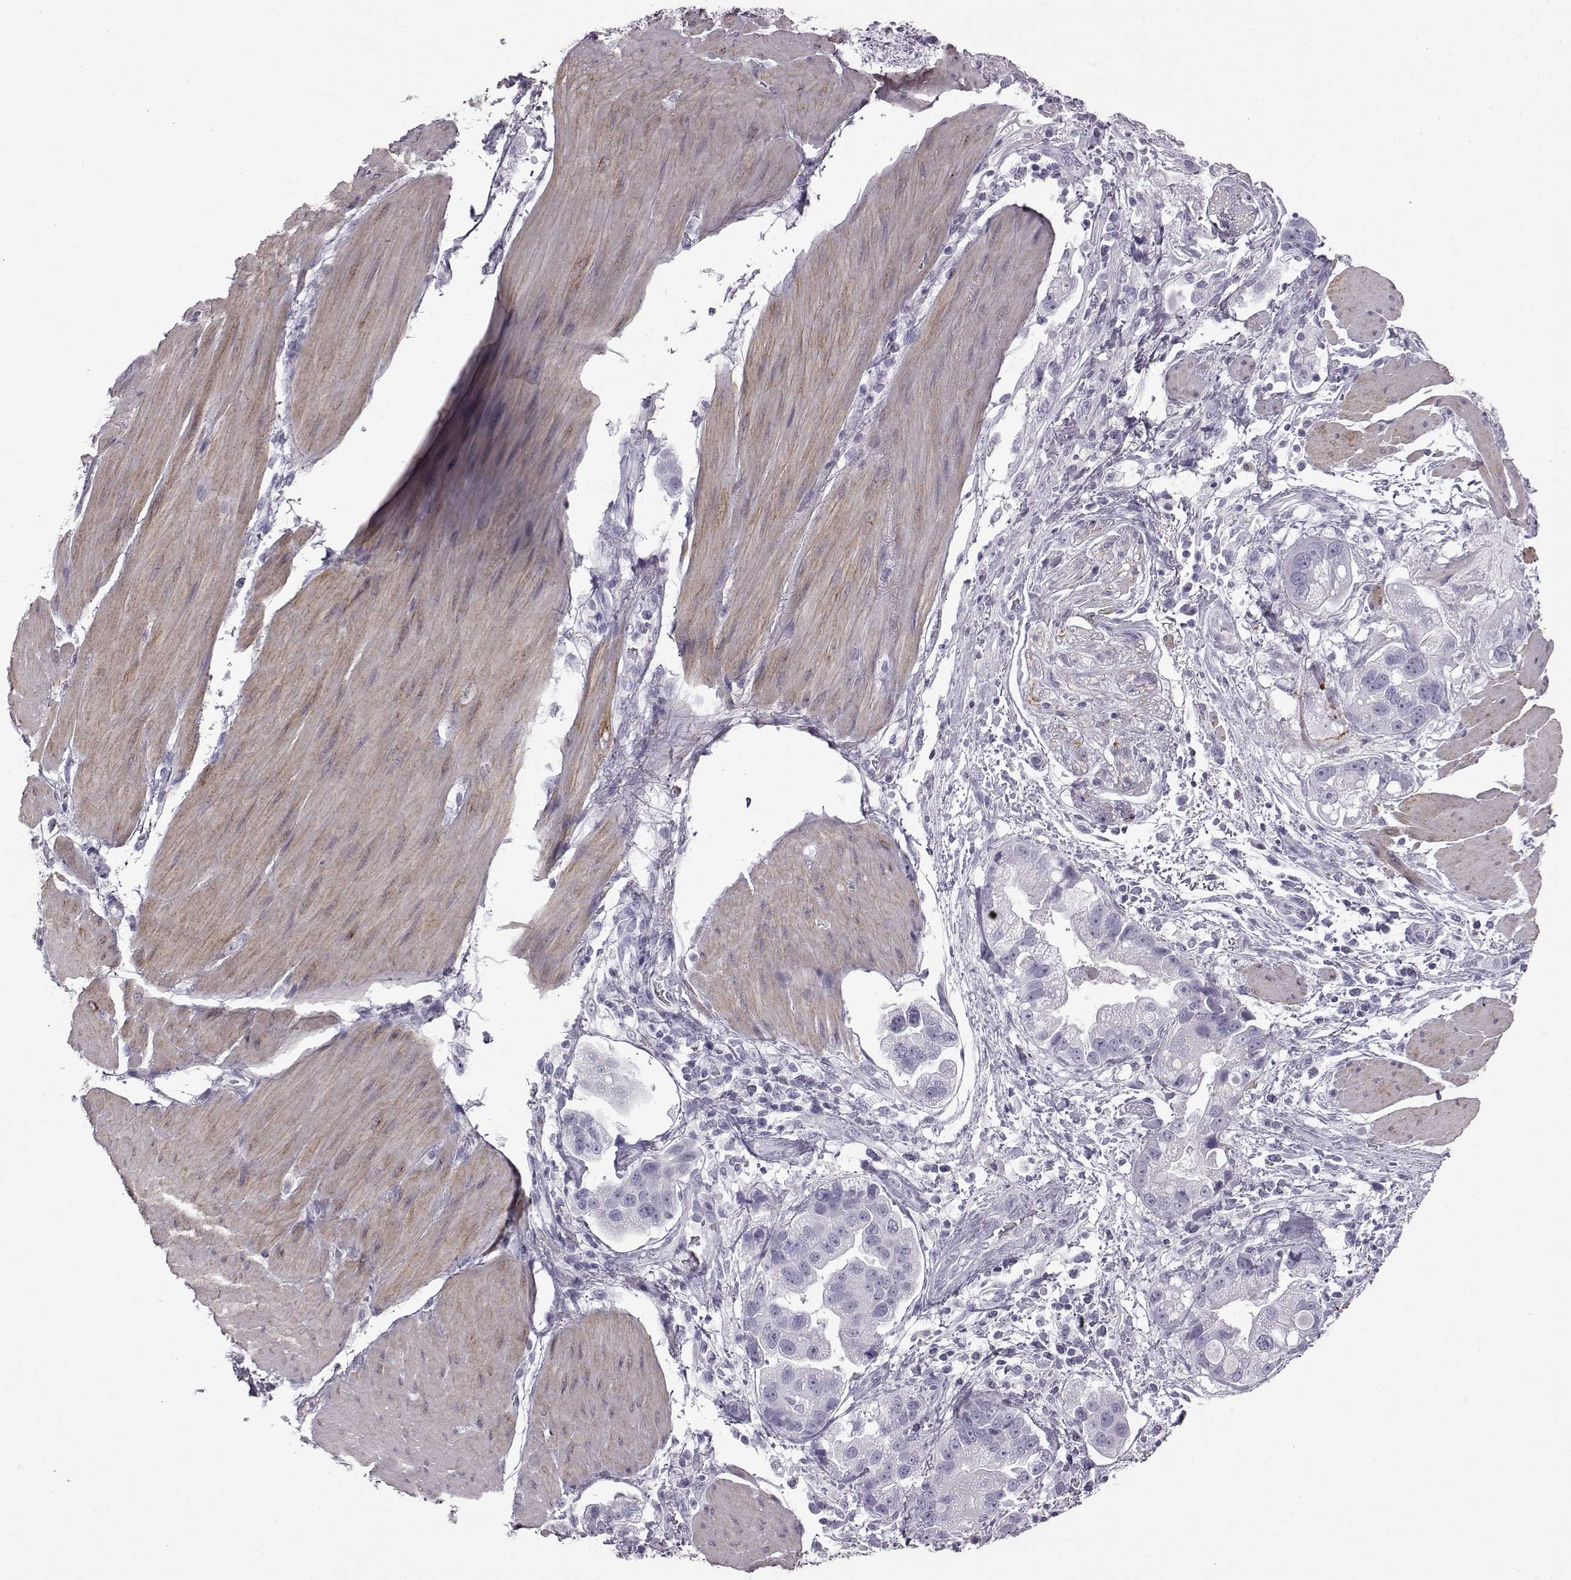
{"staining": {"intensity": "negative", "quantity": "none", "location": "none"}, "tissue": "stomach cancer", "cell_type": "Tumor cells", "image_type": "cancer", "snomed": [{"axis": "morphology", "description": "Adenocarcinoma, NOS"}, {"axis": "topography", "description": "Stomach"}], "caption": "Immunohistochemical staining of stomach cancer displays no significant positivity in tumor cells. (IHC, brightfield microscopy, high magnification).", "gene": "SLC28A2", "patient": {"sex": "male", "age": 59}}